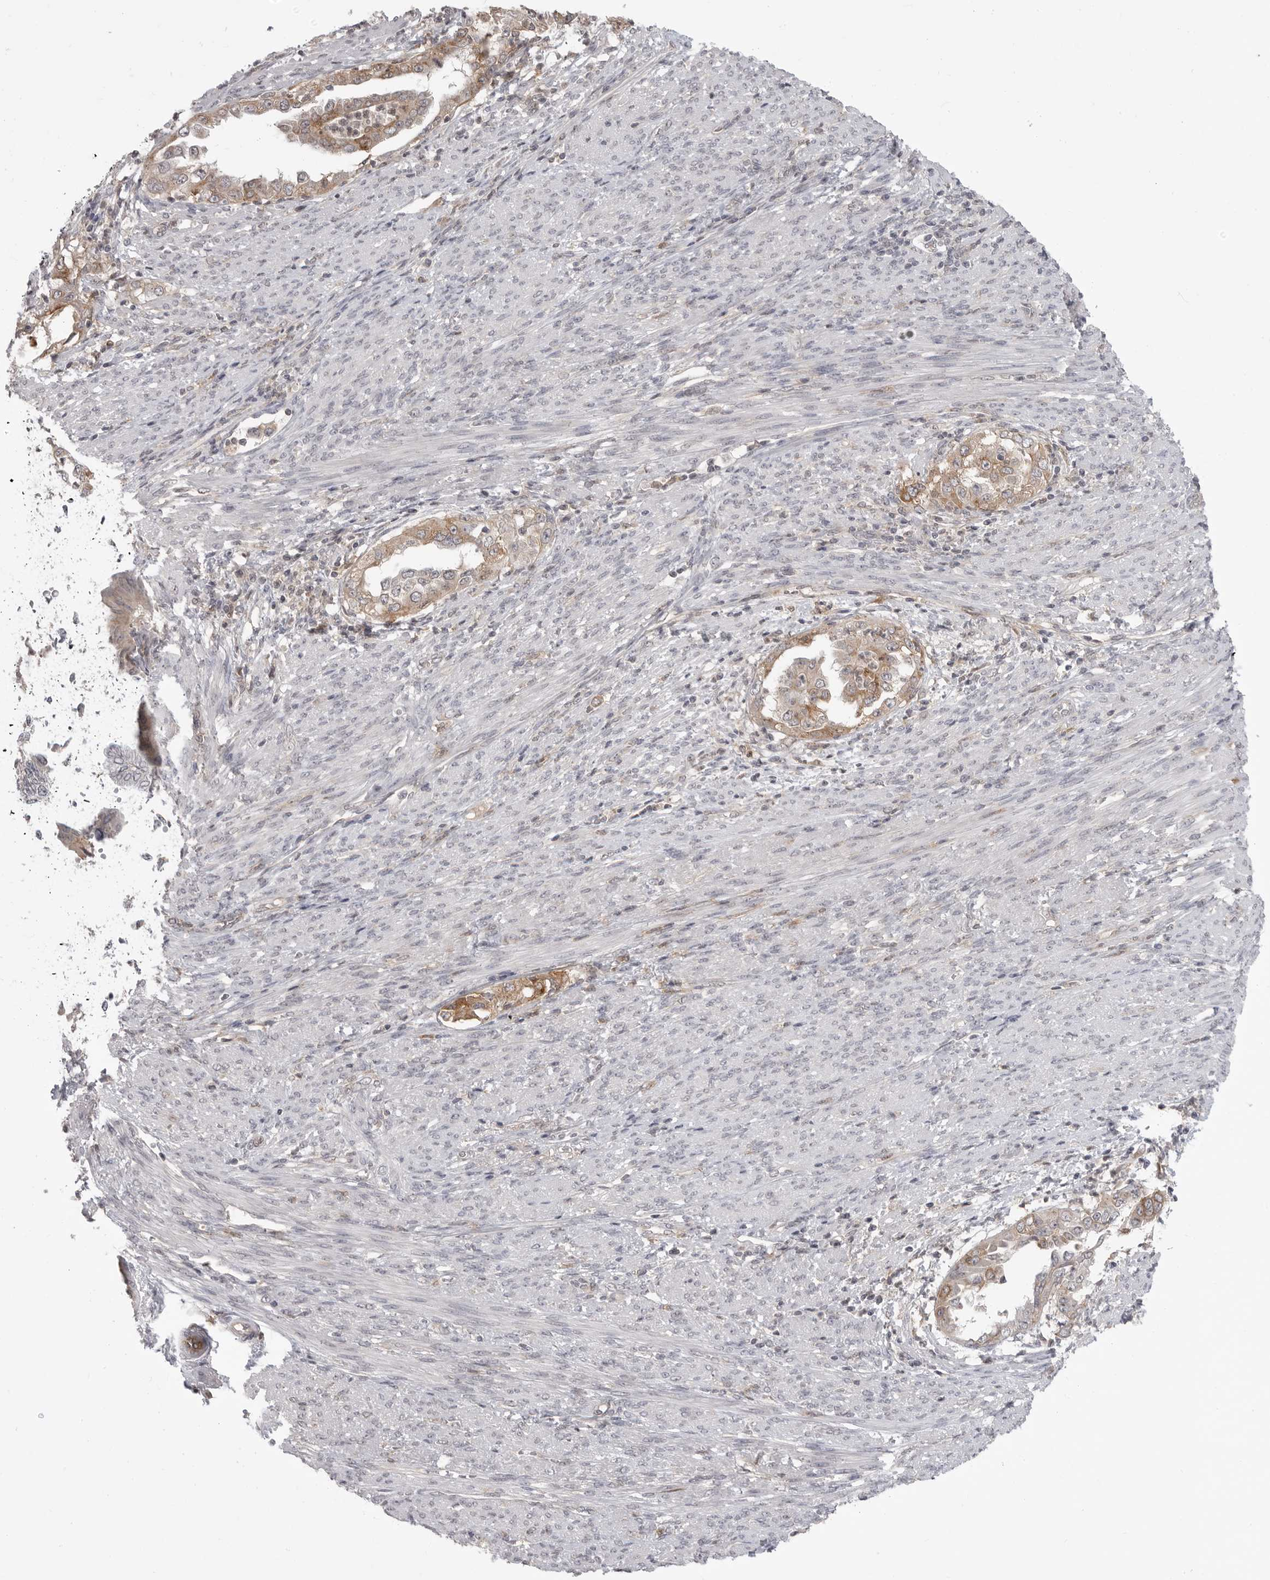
{"staining": {"intensity": "moderate", "quantity": ">75%", "location": "cytoplasmic/membranous"}, "tissue": "endometrial cancer", "cell_type": "Tumor cells", "image_type": "cancer", "snomed": [{"axis": "morphology", "description": "Adenocarcinoma, NOS"}, {"axis": "topography", "description": "Endometrium"}], "caption": "Adenocarcinoma (endometrial) tissue shows moderate cytoplasmic/membranous staining in approximately >75% of tumor cells", "gene": "IFNGR1", "patient": {"sex": "female", "age": 85}}